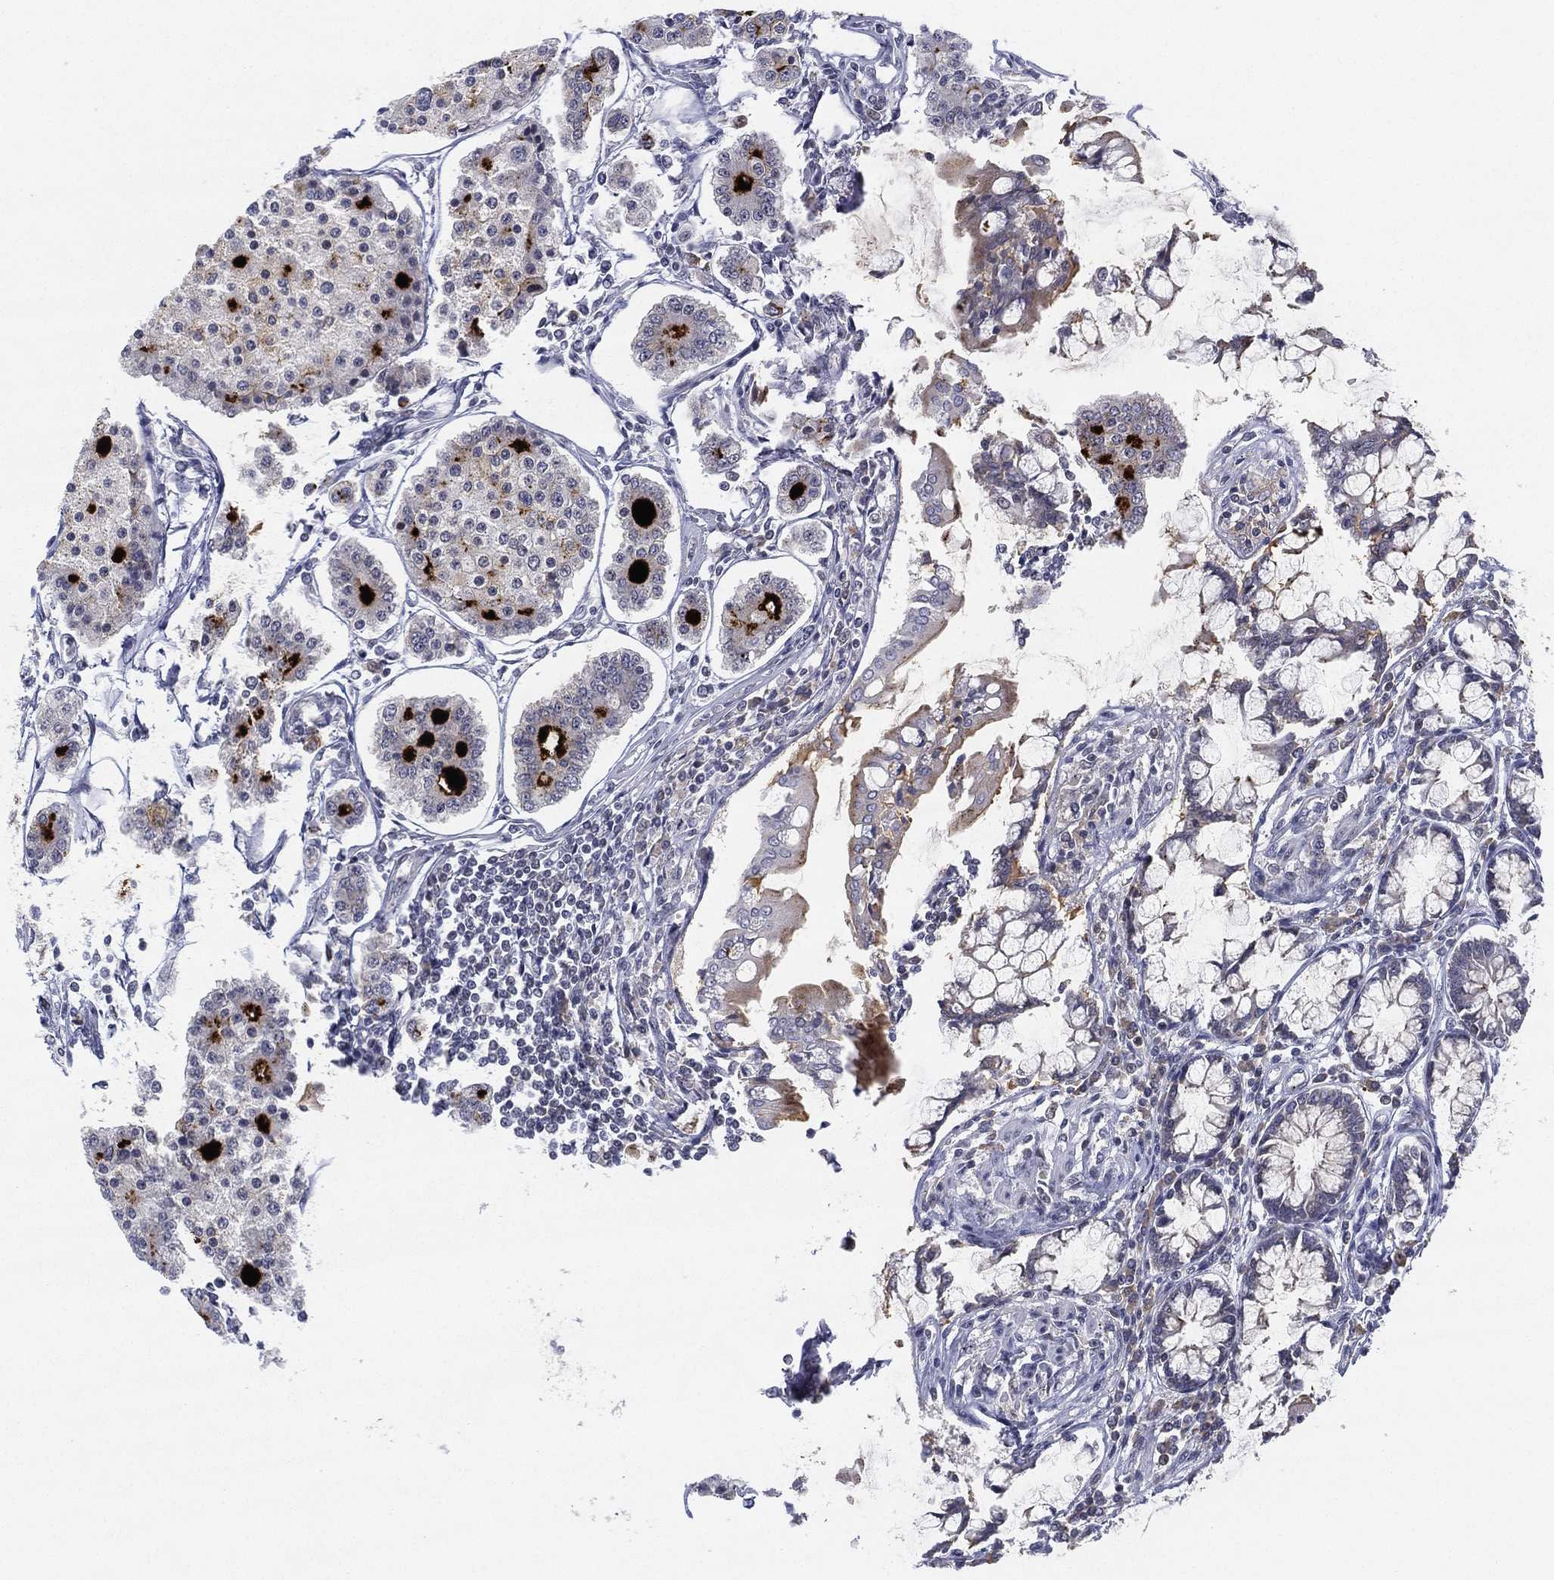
{"staining": {"intensity": "moderate", "quantity": "<25%", "location": "cytoplasmic/membranous"}, "tissue": "carcinoid", "cell_type": "Tumor cells", "image_type": "cancer", "snomed": [{"axis": "morphology", "description": "Carcinoid, malignant, NOS"}, {"axis": "topography", "description": "Small intestine"}], "caption": "Immunohistochemical staining of human carcinoid demonstrates moderate cytoplasmic/membranous protein staining in approximately <25% of tumor cells. (DAB (3,3'-diaminobenzidine) IHC with brightfield microscopy, high magnification).", "gene": "MS4A8", "patient": {"sex": "female", "age": 65}}